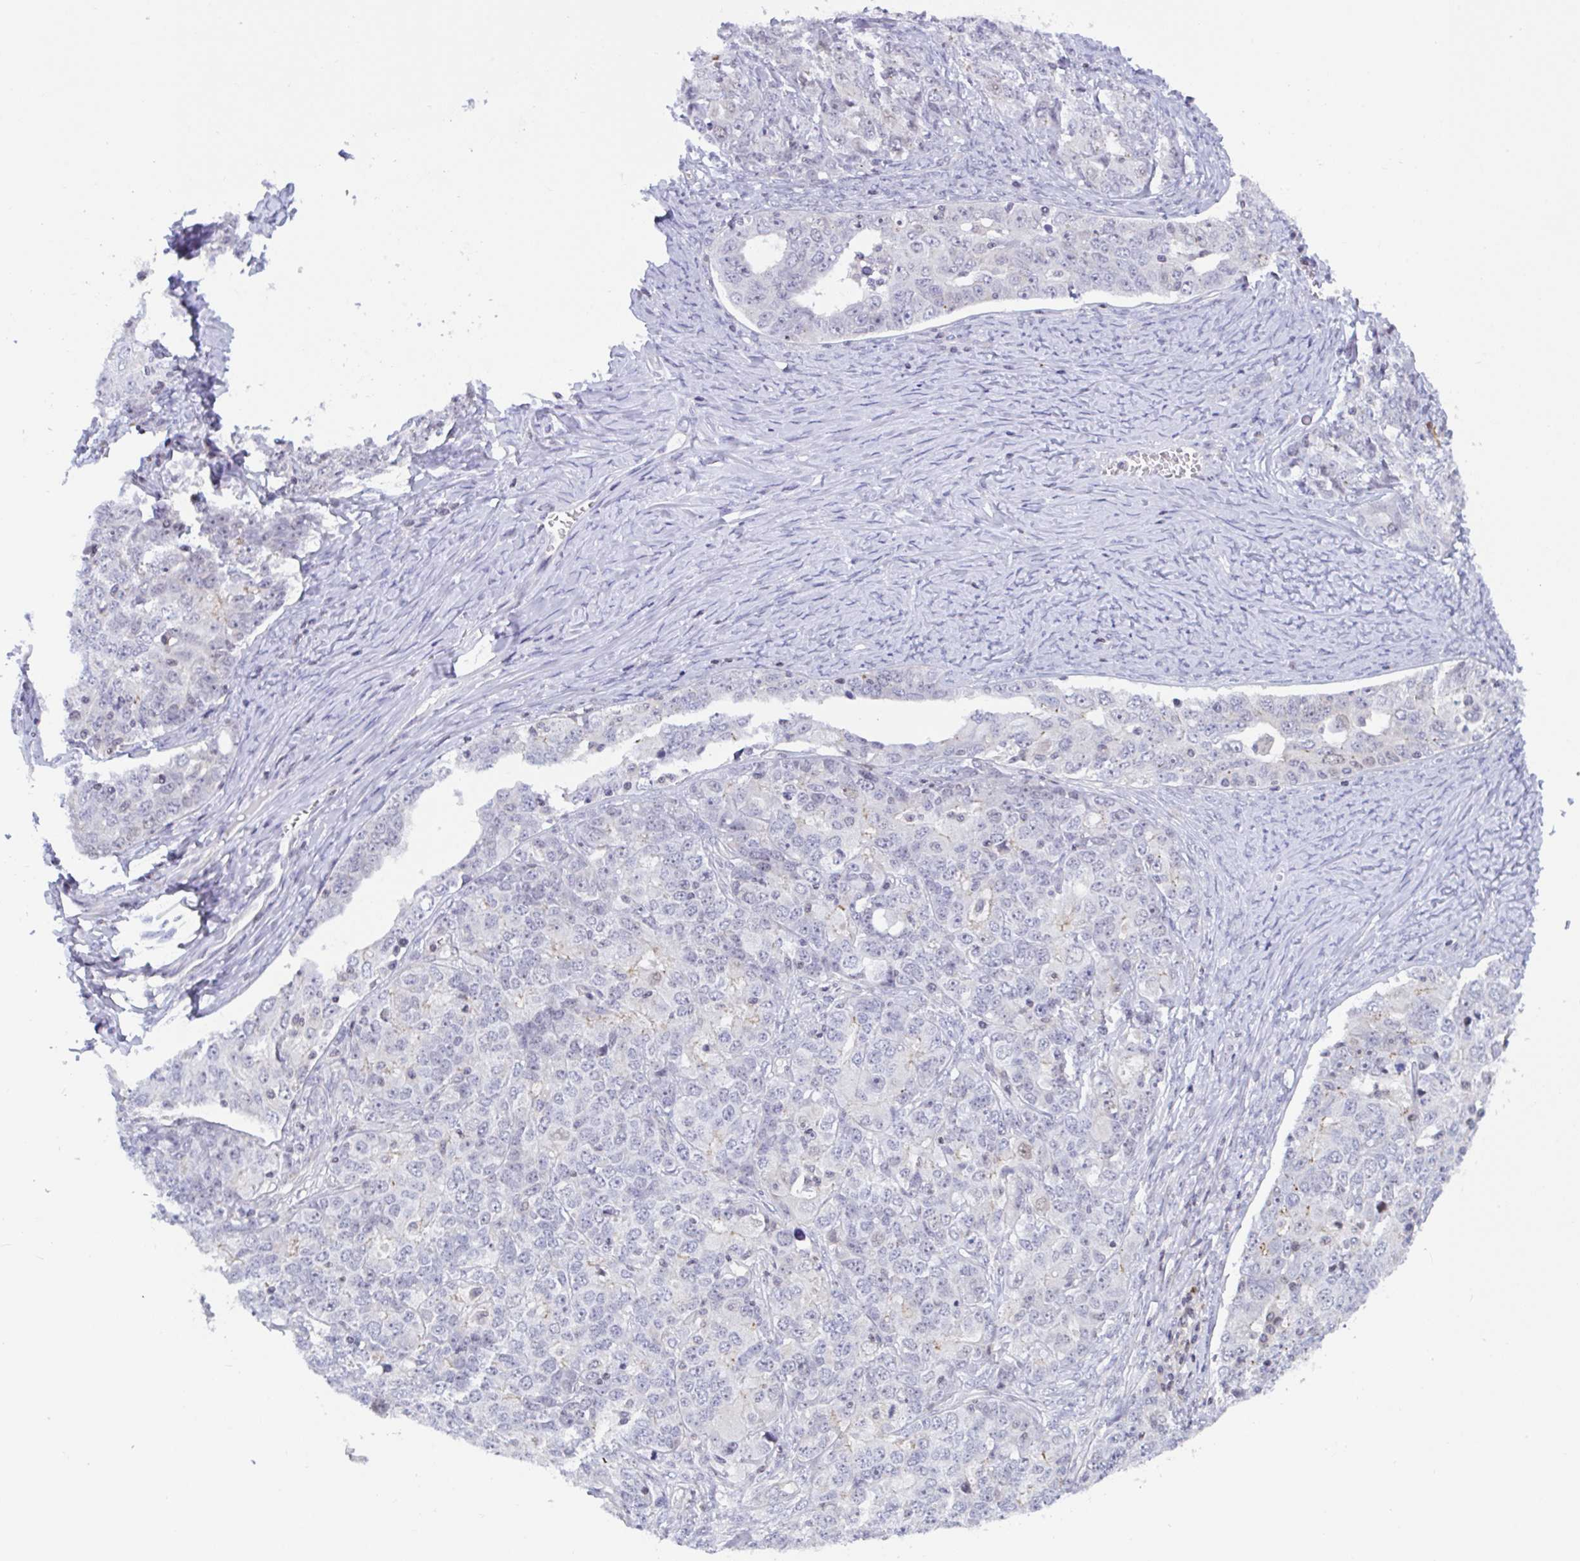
{"staining": {"intensity": "negative", "quantity": "none", "location": "none"}, "tissue": "ovarian cancer", "cell_type": "Tumor cells", "image_type": "cancer", "snomed": [{"axis": "morphology", "description": "Carcinoma, endometroid"}, {"axis": "topography", "description": "Ovary"}], "caption": "Immunohistochemical staining of ovarian endometroid carcinoma displays no significant positivity in tumor cells.", "gene": "SNX11", "patient": {"sex": "female", "age": 62}}